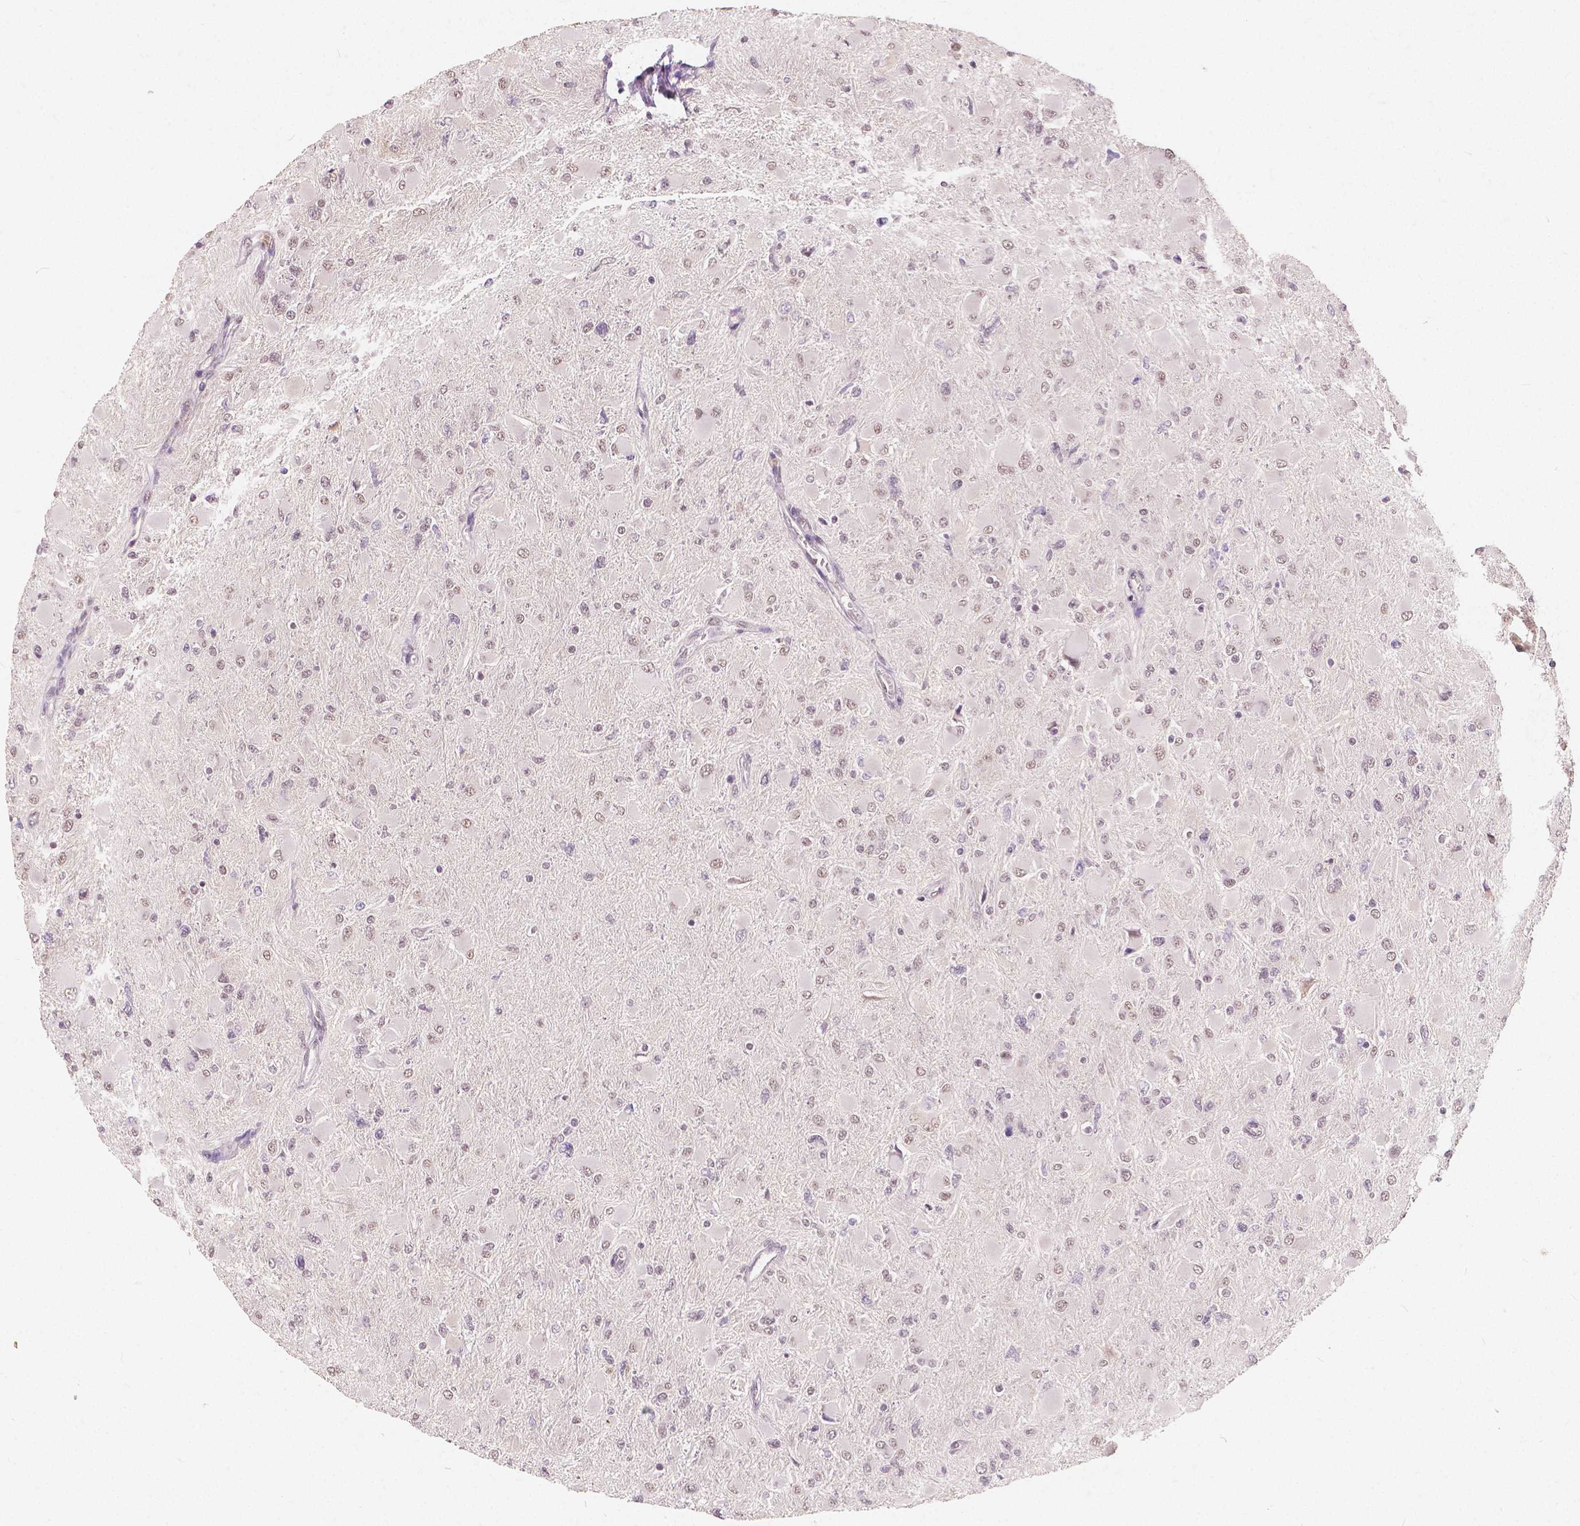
{"staining": {"intensity": "negative", "quantity": "none", "location": "none"}, "tissue": "glioma", "cell_type": "Tumor cells", "image_type": "cancer", "snomed": [{"axis": "morphology", "description": "Glioma, malignant, High grade"}, {"axis": "topography", "description": "Cerebral cortex"}], "caption": "Micrograph shows no protein expression in tumor cells of glioma tissue.", "gene": "NOLC1", "patient": {"sex": "female", "age": 36}}